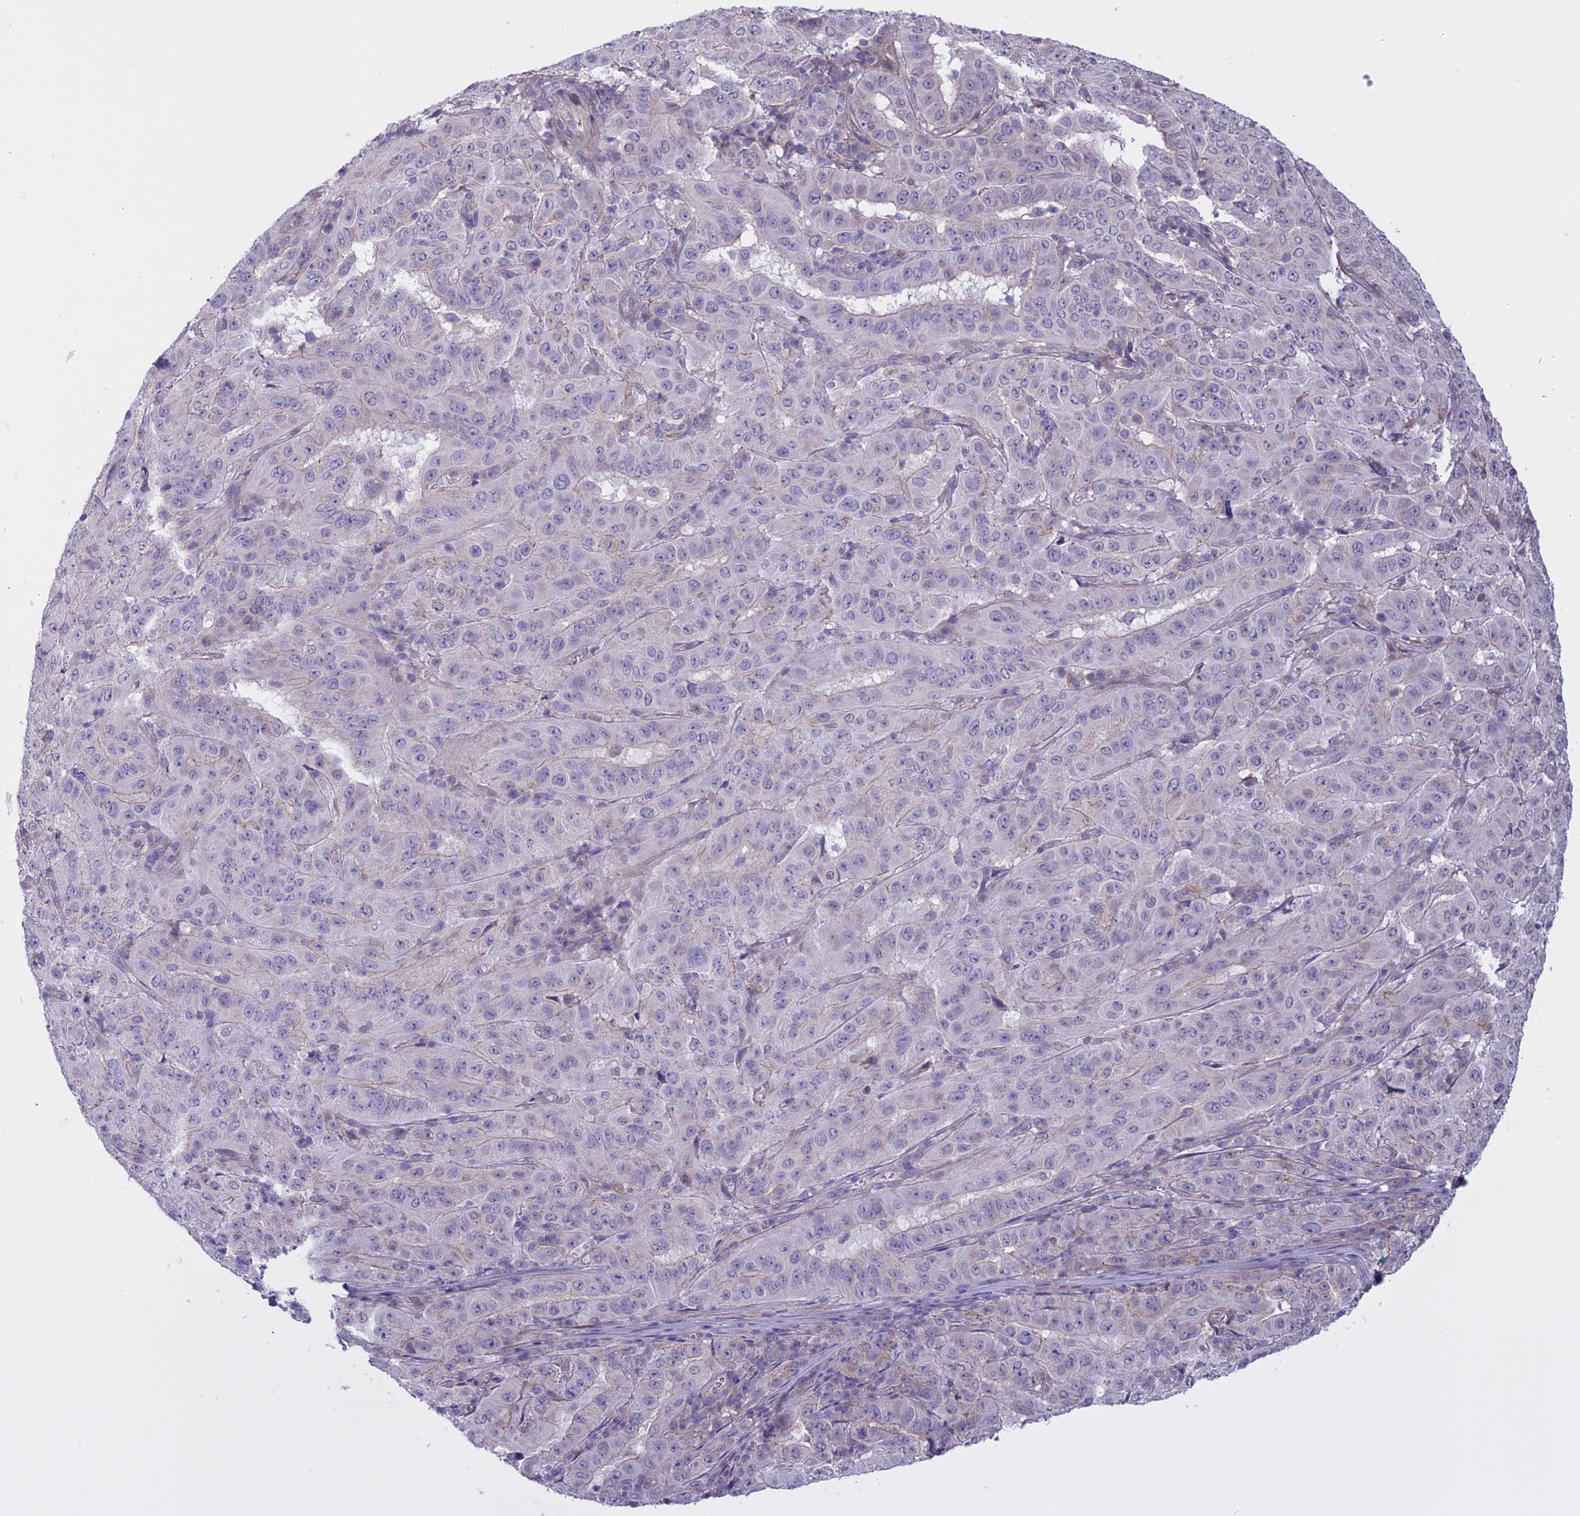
{"staining": {"intensity": "negative", "quantity": "none", "location": "none"}, "tissue": "pancreatic cancer", "cell_type": "Tumor cells", "image_type": "cancer", "snomed": [{"axis": "morphology", "description": "Adenocarcinoma, NOS"}, {"axis": "topography", "description": "Pancreas"}], "caption": "There is no significant expression in tumor cells of pancreatic adenocarcinoma. The staining is performed using DAB brown chromogen with nuclei counter-stained in using hematoxylin.", "gene": "SPHKAP", "patient": {"sex": "male", "age": 63}}